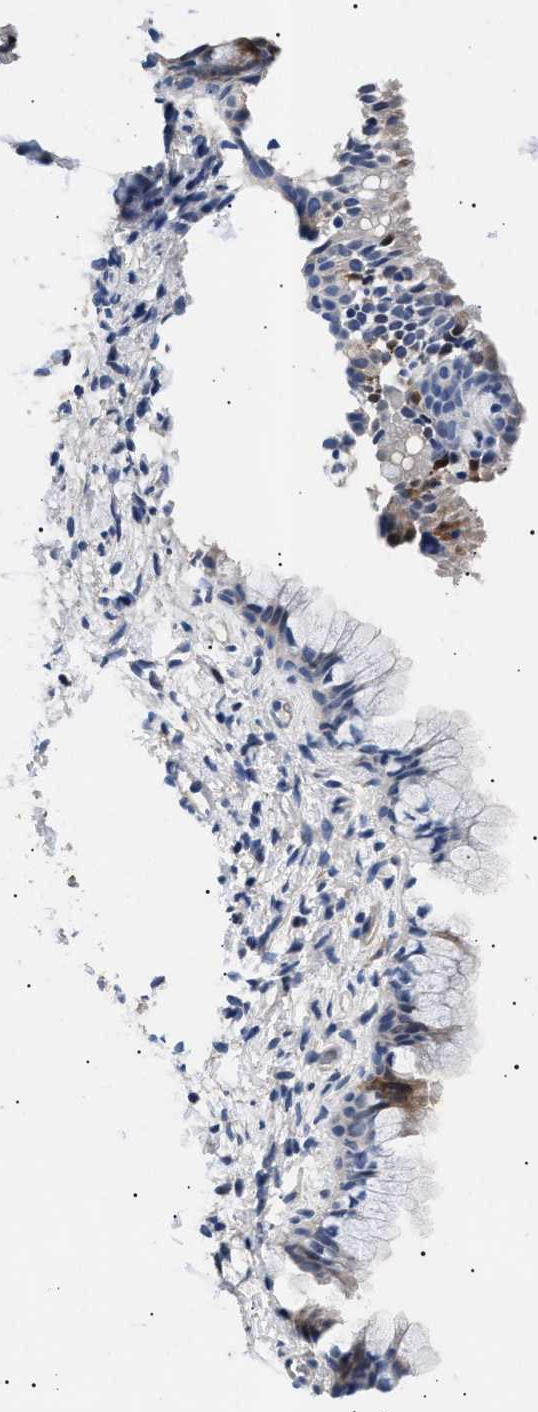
{"staining": {"intensity": "negative", "quantity": "none", "location": "none"}, "tissue": "cervix", "cell_type": "Glandular cells", "image_type": "normal", "snomed": [{"axis": "morphology", "description": "Normal tissue, NOS"}, {"axis": "topography", "description": "Cervix"}], "caption": "DAB (3,3'-diaminobenzidine) immunohistochemical staining of normal human cervix reveals no significant staining in glandular cells. Nuclei are stained in blue.", "gene": "HEMGN", "patient": {"sex": "female", "age": 72}}